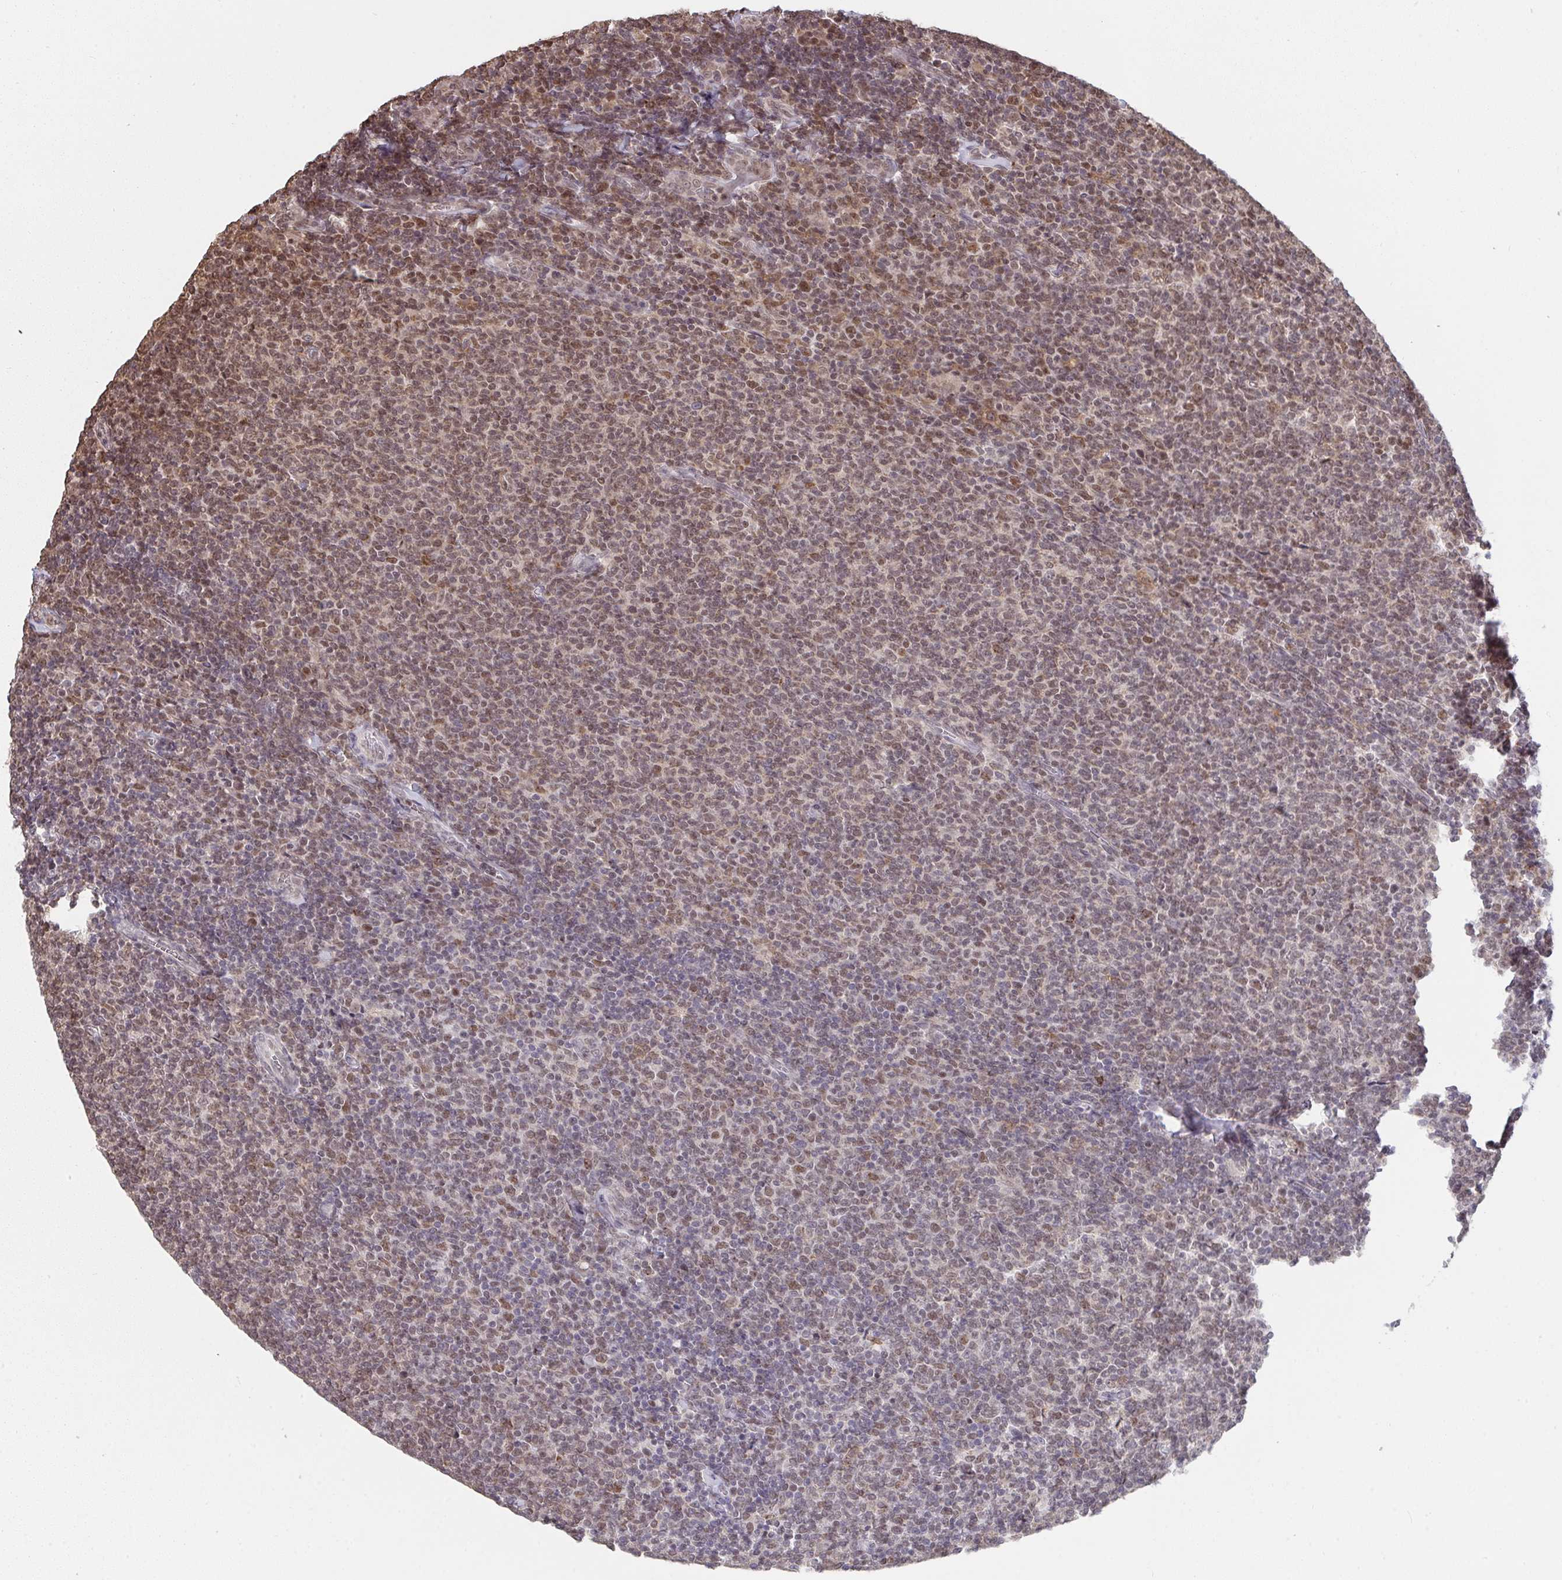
{"staining": {"intensity": "moderate", "quantity": "25%-75%", "location": "nuclear"}, "tissue": "lymphoma", "cell_type": "Tumor cells", "image_type": "cancer", "snomed": [{"axis": "morphology", "description": "Malignant lymphoma, non-Hodgkin's type, Low grade"}, {"axis": "topography", "description": "Lymph node"}], "caption": "Brown immunohistochemical staining in human low-grade malignant lymphoma, non-Hodgkin's type shows moderate nuclear expression in about 25%-75% of tumor cells.", "gene": "SAP30", "patient": {"sex": "male", "age": 52}}